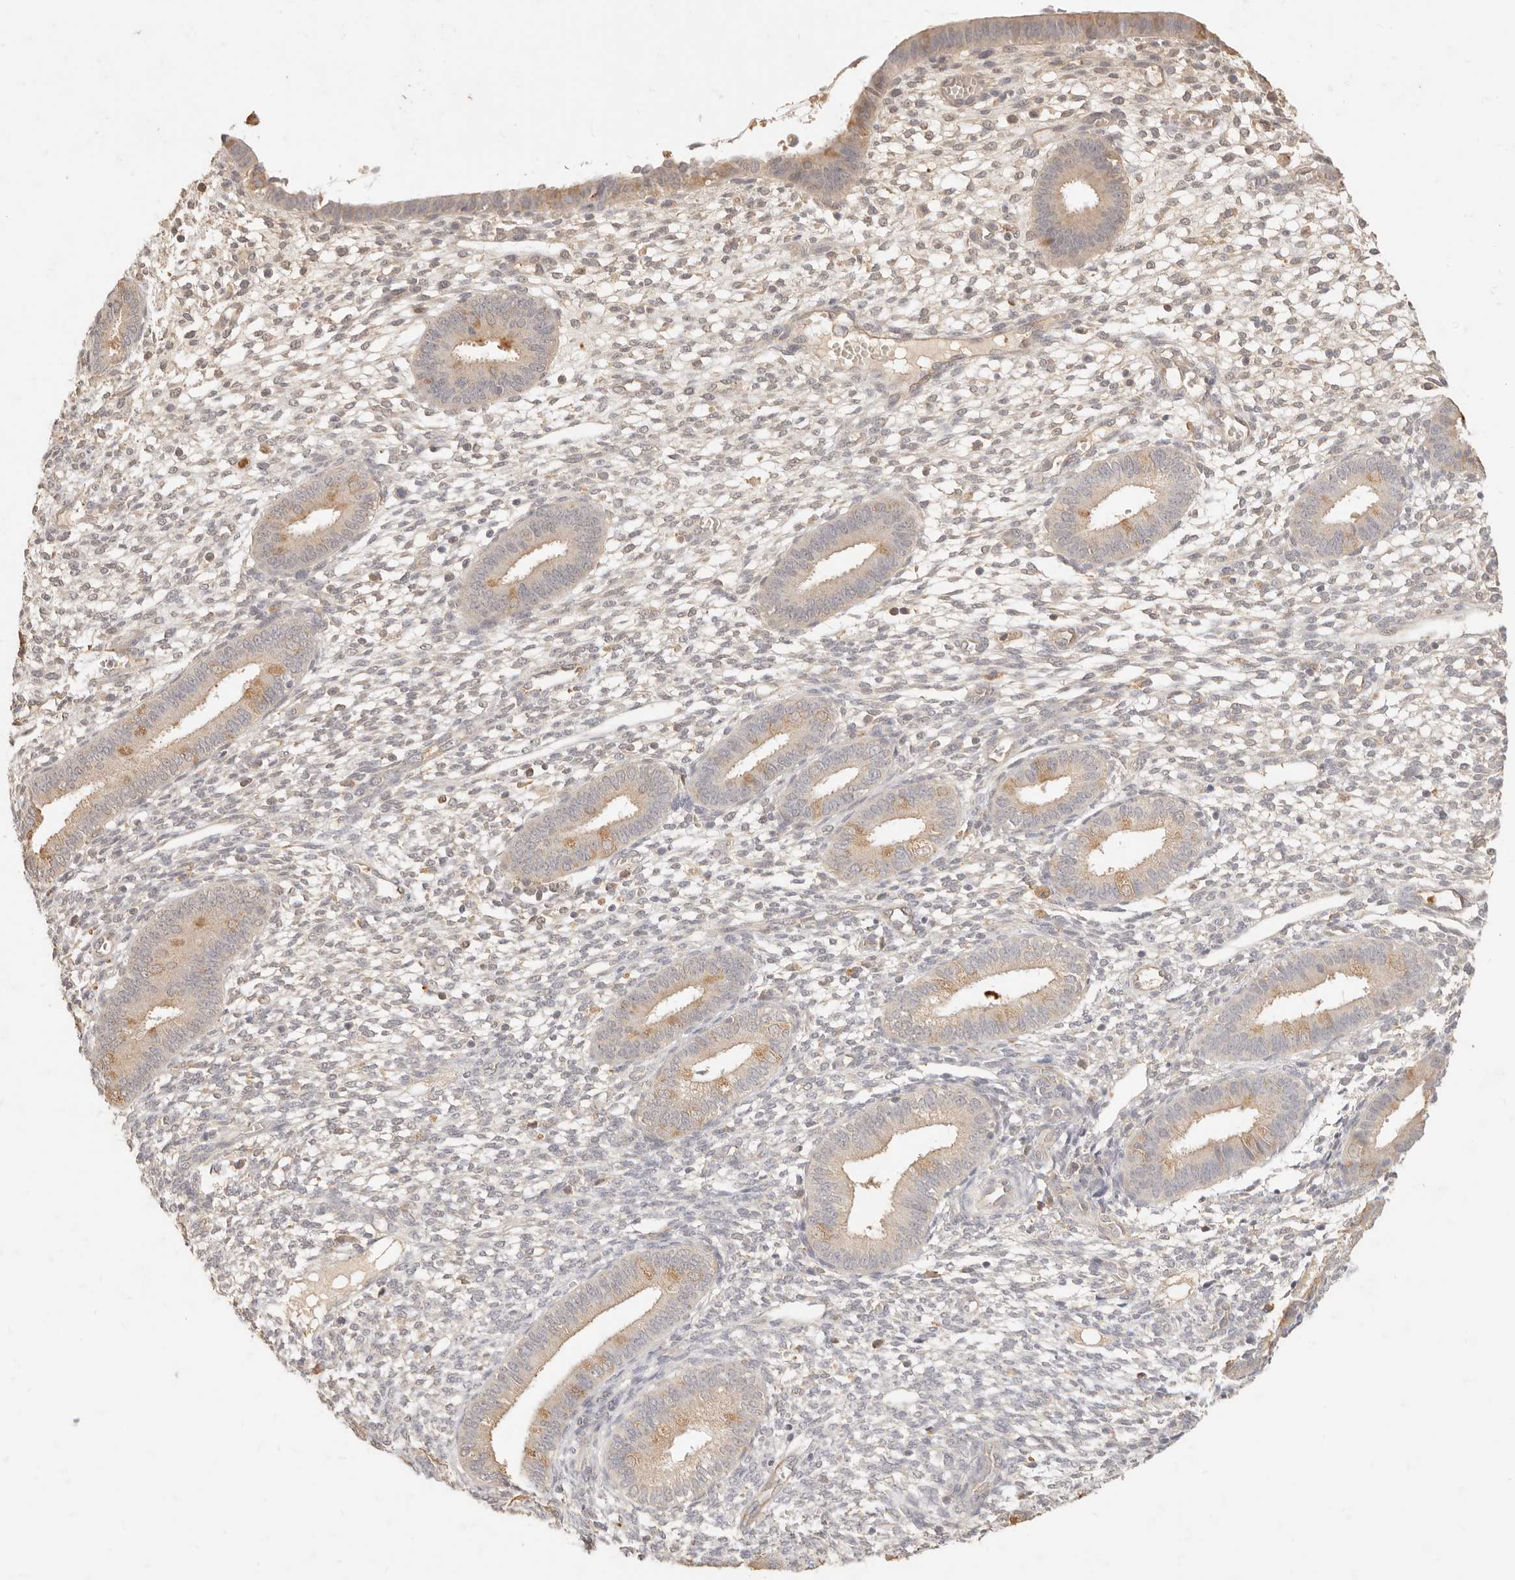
{"staining": {"intensity": "negative", "quantity": "none", "location": "none"}, "tissue": "endometrium", "cell_type": "Cells in endometrial stroma", "image_type": "normal", "snomed": [{"axis": "morphology", "description": "Normal tissue, NOS"}, {"axis": "topography", "description": "Endometrium"}], "caption": "Protein analysis of benign endometrium reveals no significant staining in cells in endometrial stroma.", "gene": "TMTC2", "patient": {"sex": "female", "age": 46}}